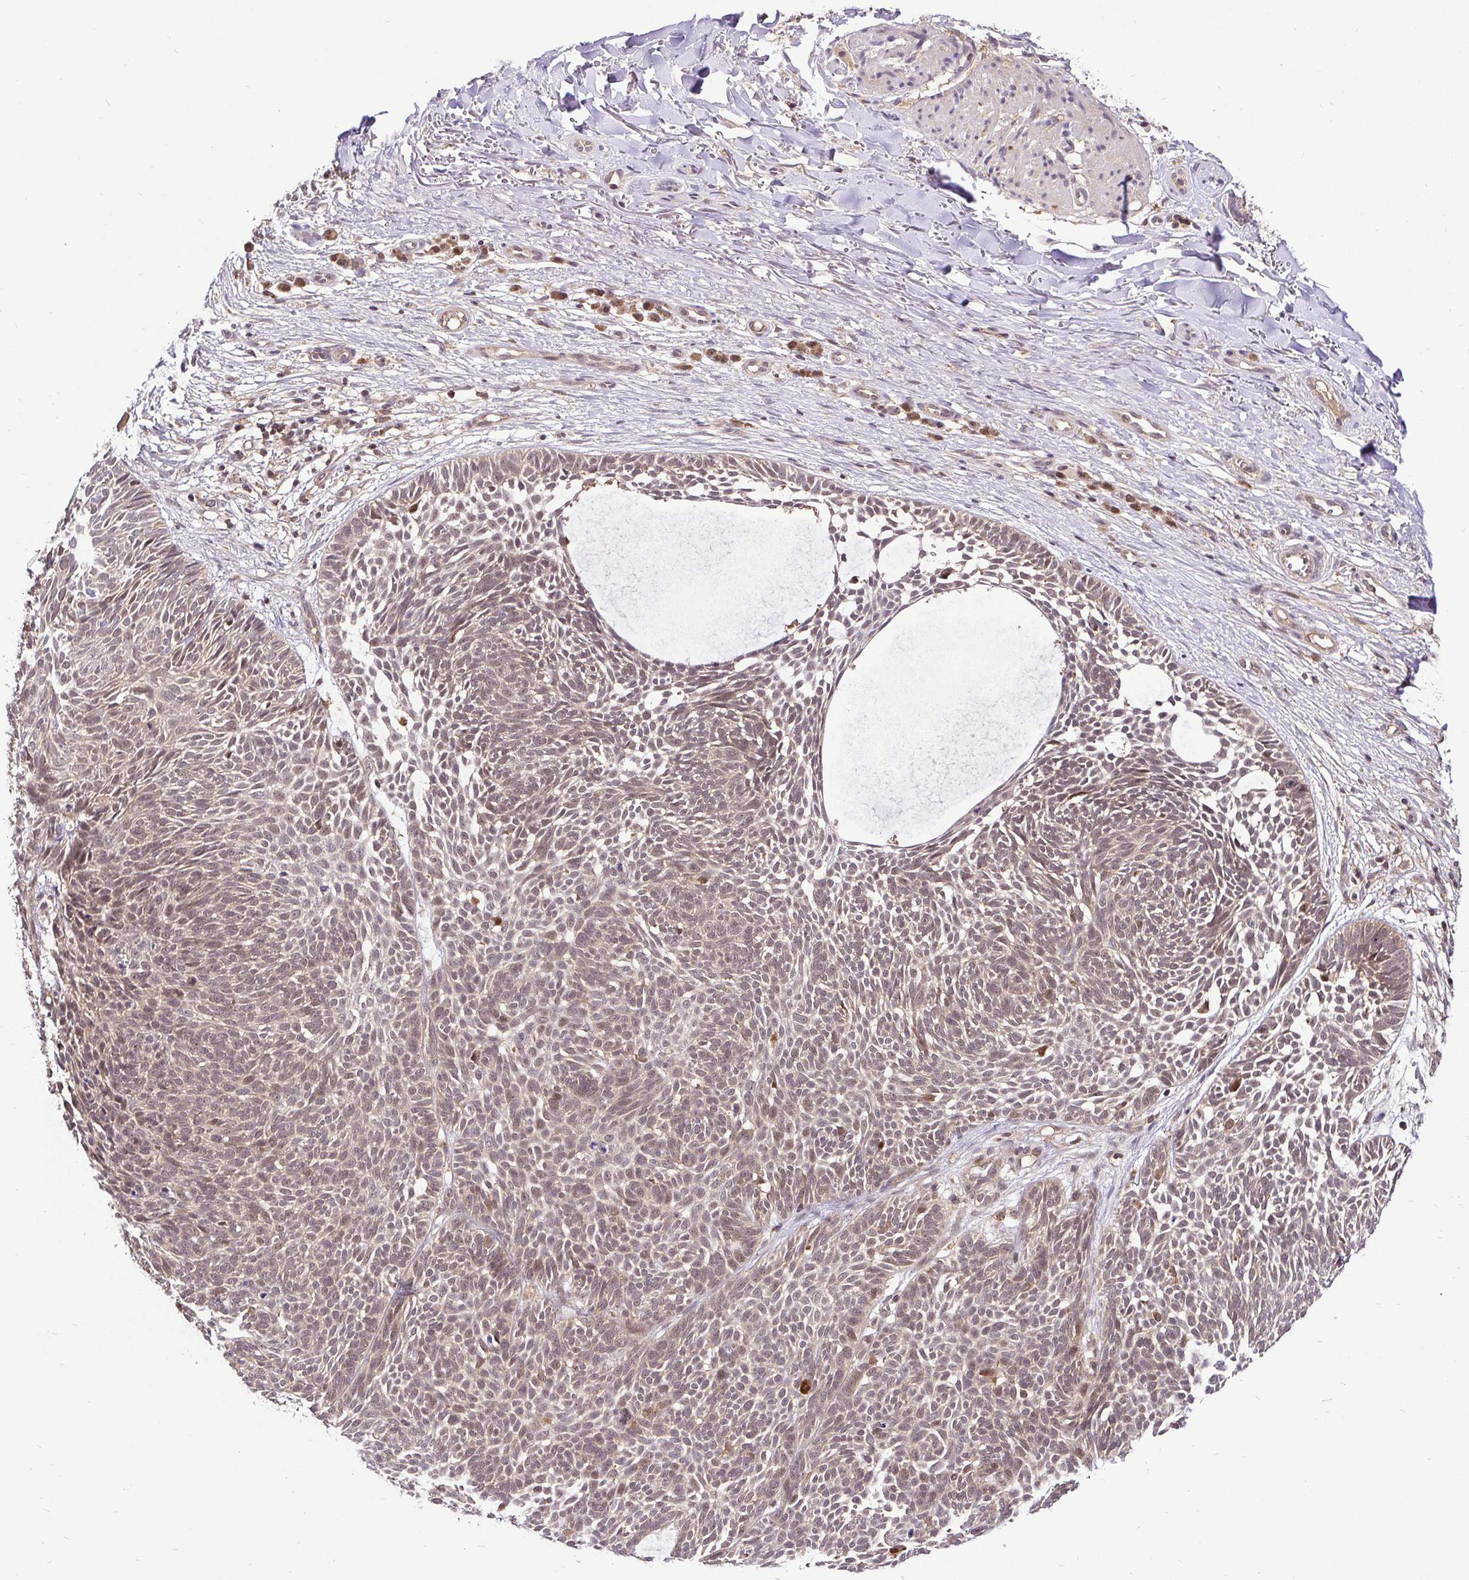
{"staining": {"intensity": "moderate", "quantity": ">75%", "location": "nuclear"}, "tissue": "skin cancer", "cell_type": "Tumor cells", "image_type": "cancer", "snomed": [{"axis": "morphology", "description": "Basal cell carcinoma"}, {"axis": "topography", "description": "Skin"}, {"axis": "topography", "description": "Skin of trunk"}], "caption": "Immunohistochemical staining of skin cancer displays medium levels of moderate nuclear expression in about >75% of tumor cells.", "gene": "UBE2M", "patient": {"sex": "male", "age": 74}}